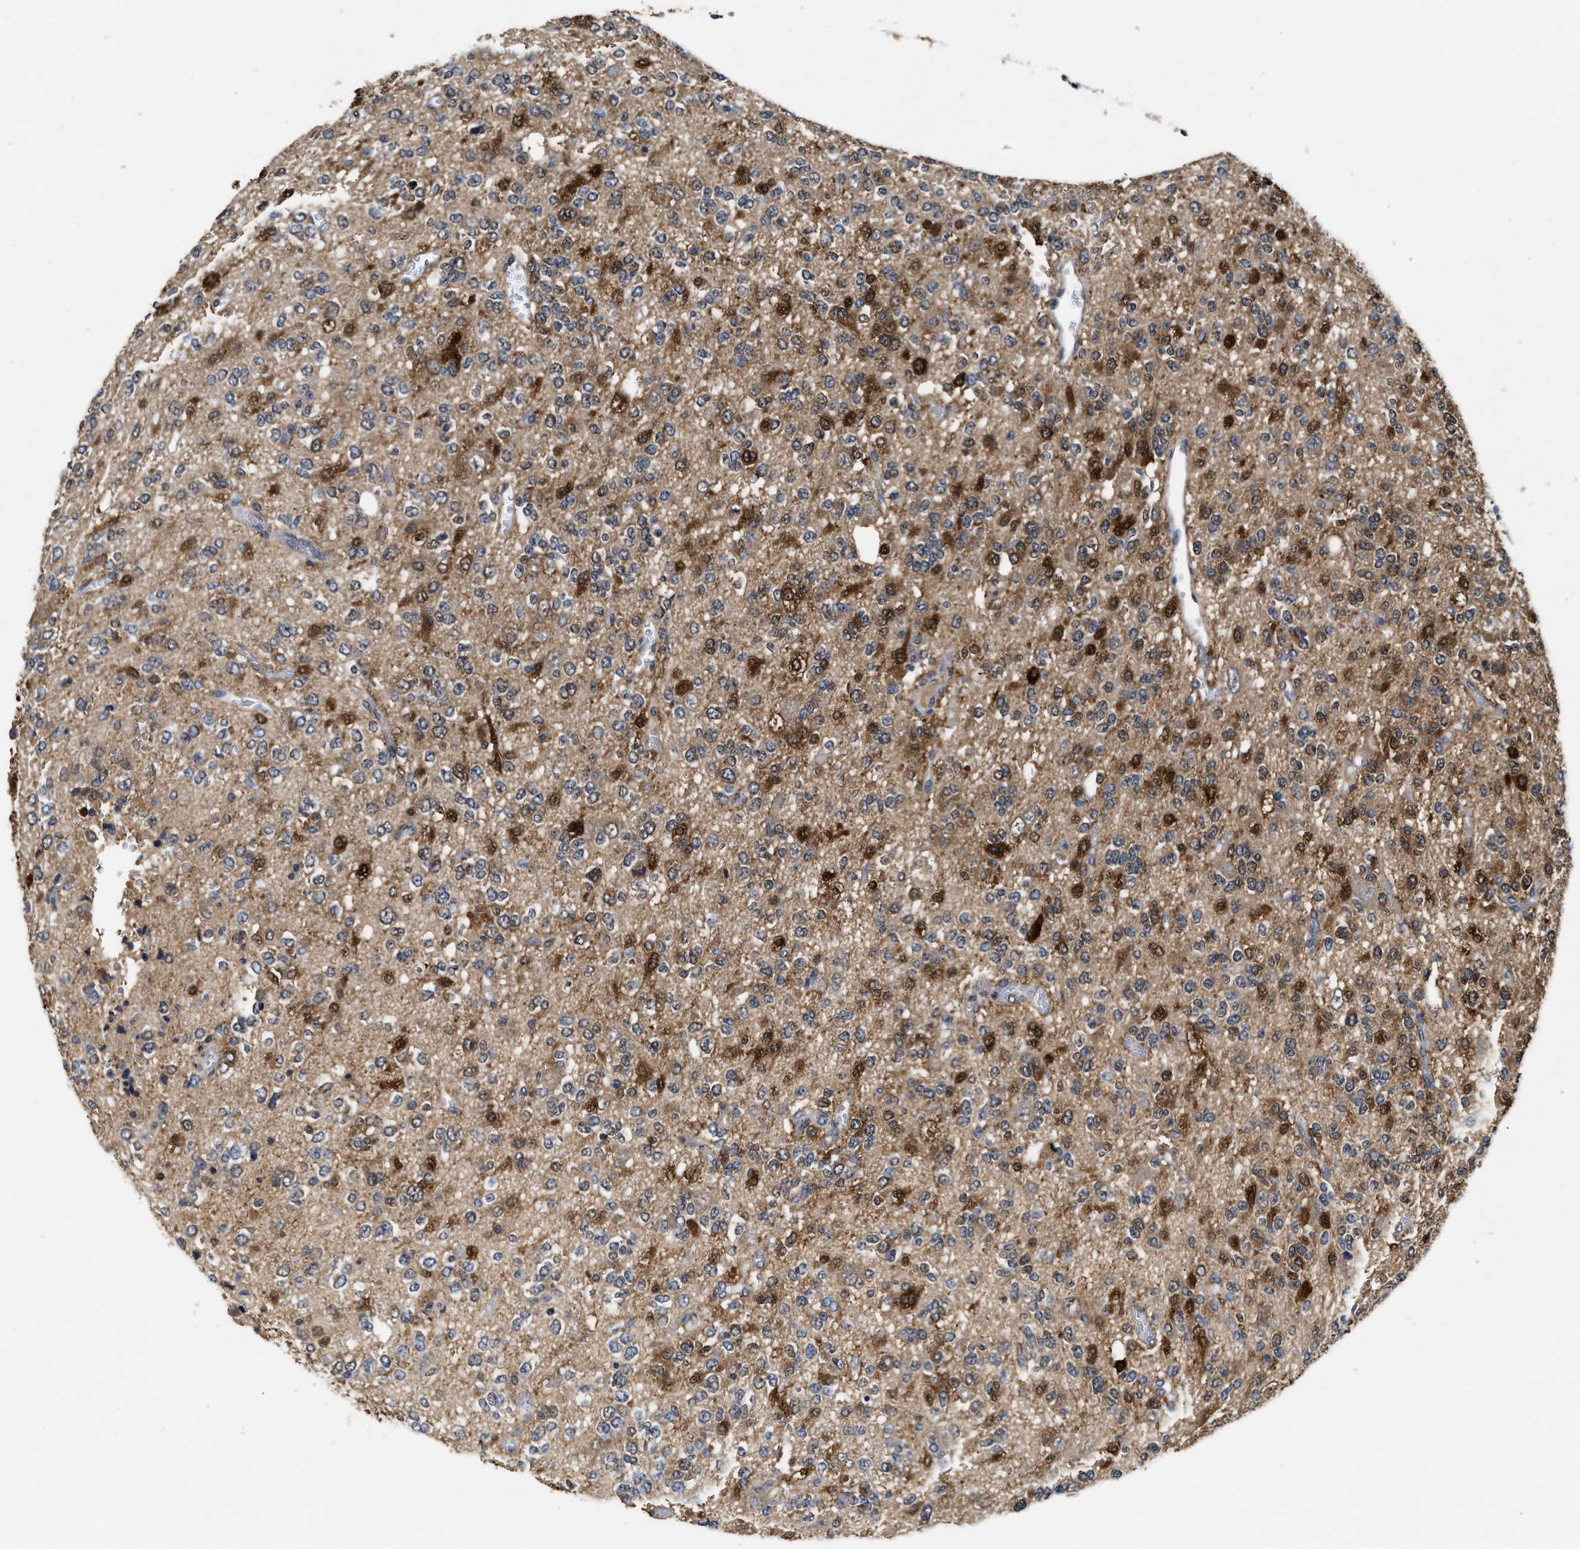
{"staining": {"intensity": "strong", "quantity": "25%-75%", "location": "cytoplasmic/membranous,nuclear"}, "tissue": "glioma", "cell_type": "Tumor cells", "image_type": "cancer", "snomed": [{"axis": "morphology", "description": "Glioma, malignant, Low grade"}, {"axis": "topography", "description": "Brain"}], "caption": "Immunohistochemistry (DAB (3,3'-diaminobenzidine)) staining of human malignant low-grade glioma demonstrates strong cytoplasmic/membranous and nuclear protein staining in about 25%-75% of tumor cells.", "gene": "ACAT2", "patient": {"sex": "male", "age": 38}}